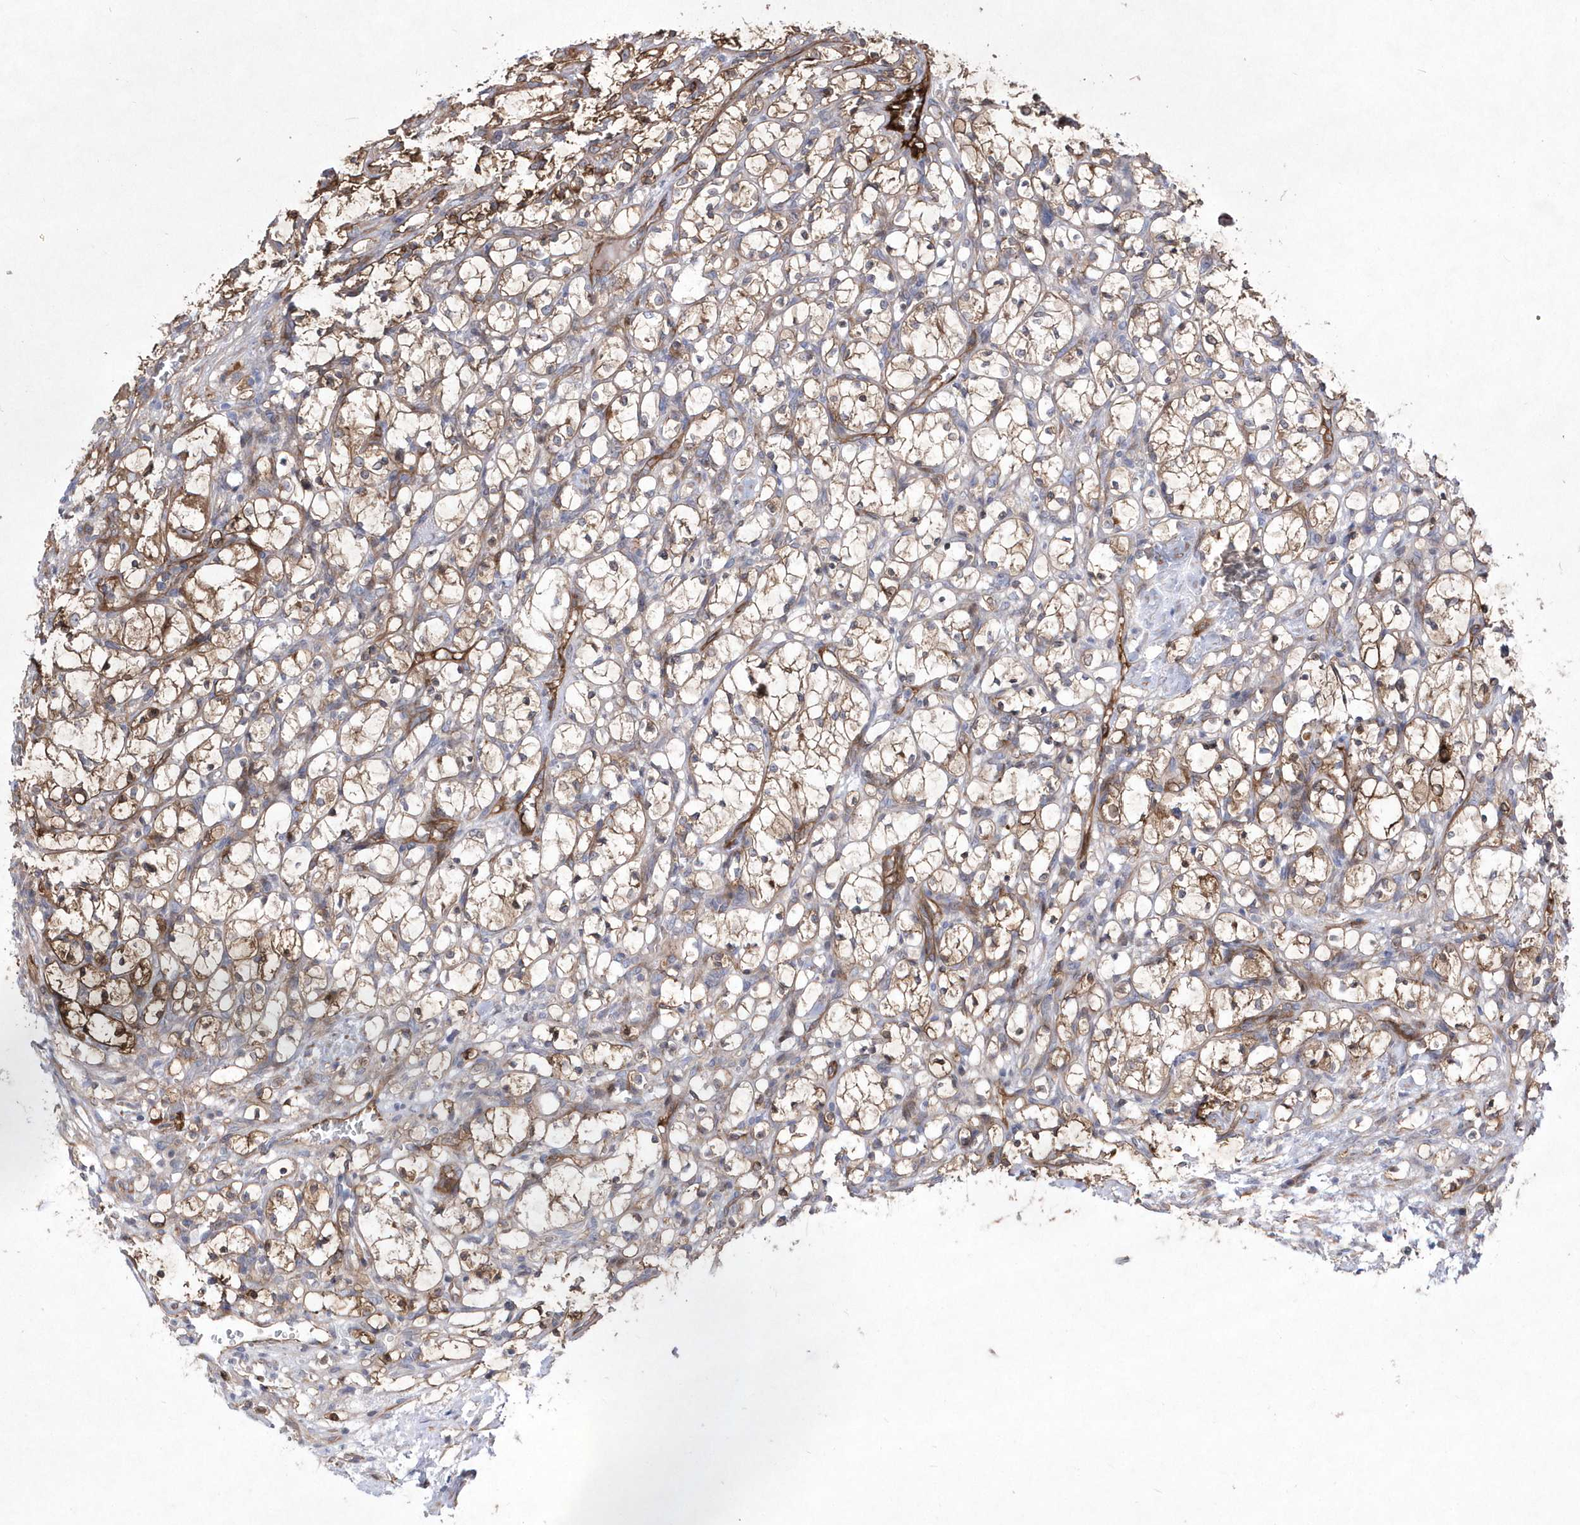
{"staining": {"intensity": "moderate", "quantity": ">75%", "location": "cytoplasmic/membranous"}, "tissue": "renal cancer", "cell_type": "Tumor cells", "image_type": "cancer", "snomed": [{"axis": "morphology", "description": "Adenocarcinoma, NOS"}, {"axis": "topography", "description": "Kidney"}], "caption": "Immunohistochemistry (IHC) of human renal adenocarcinoma reveals medium levels of moderate cytoplasmic/membranous staining in about >75% of tumor cells. Using DAB (brown) and hematoxylin (blue) stains, captured at high magnification using brightfield microscopy.", "gene": "DSPP", "patient": {"sex": "female", "age": 69}}